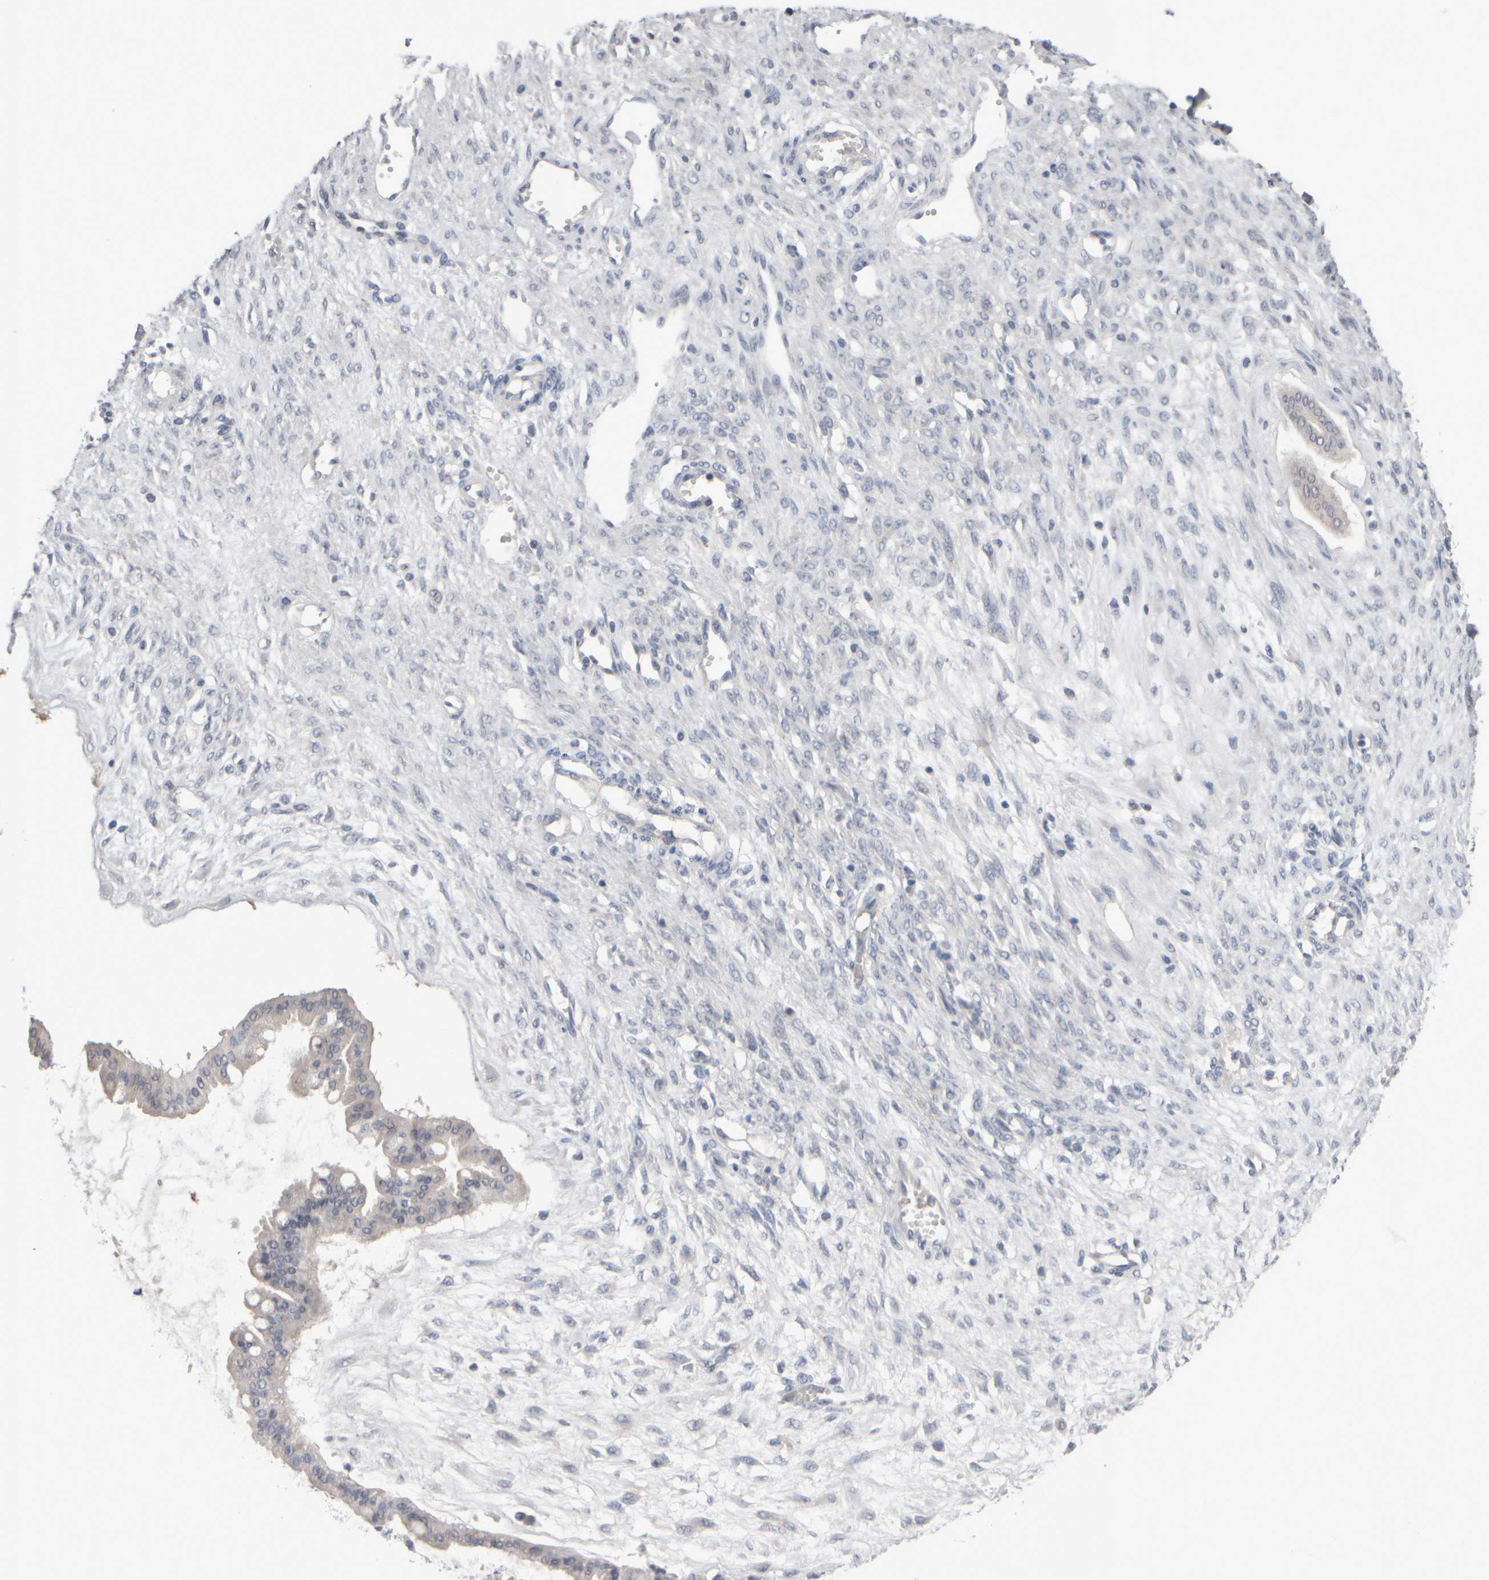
{"staining": {"intensity": "negative", "quantity": "none", "location": "none"}, "tissue": "ovarian cancer", "cell_type": "Tumor cells", "image_type": "cancer", "snomed": [{"axis": "morphology", "description": "Cystadenocarcinoma, mucinous, NOS"}, {"axis": "topography", "description": "Ovary"}], "caption": "DAB (3,3'-diaminobenzidine) immunohistochemical staining of ovarian mucinous cystadenocarcinoma reveals no significant expression in tumor cells.", "gene": "EPHX2", "patient": {"sex": "female", "age": 73}}